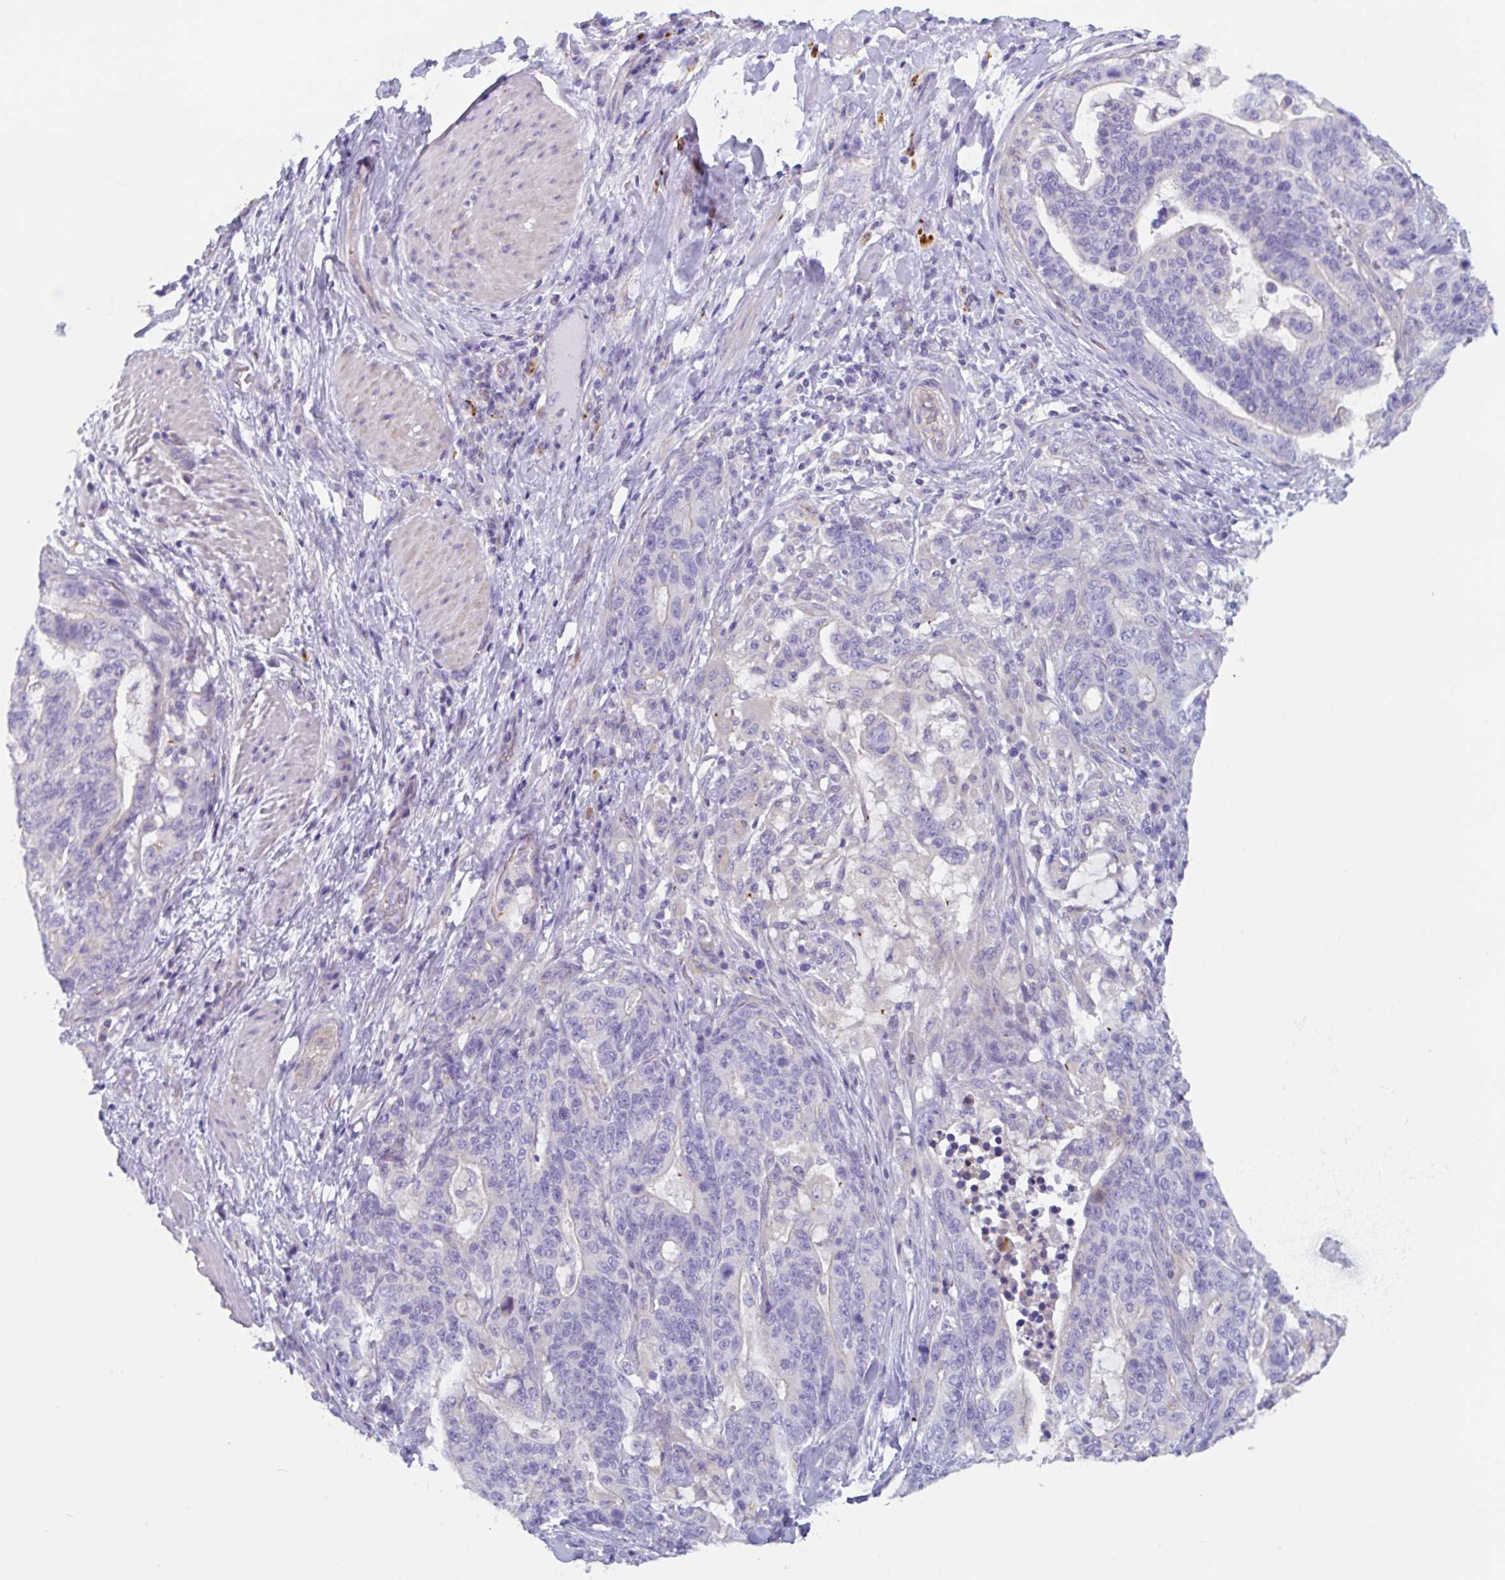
{"staining": {"intensity": "negative", "quantity": "none", "location": "none"}, "tissue": "stomach cancer", "cell_type": "Tumor cells", "image_type": "cancer", "snomed": [{"axis": "morphology", "description": "Normal tissue, NOS"}, {"axis": "morphology", "description": "Adenocarcinoma, NOS"}, {"axis": "topography", "description": "Stomach"}], "caption": "Tumor cells are negative for protein expression in human stomach cancer (adenocarcinoma). (DAB immunohistochemistry visualized using brightfield microscopy, high magnification).", "gene": "LENG9", "patient": {"sex": "female", "age": 64}}